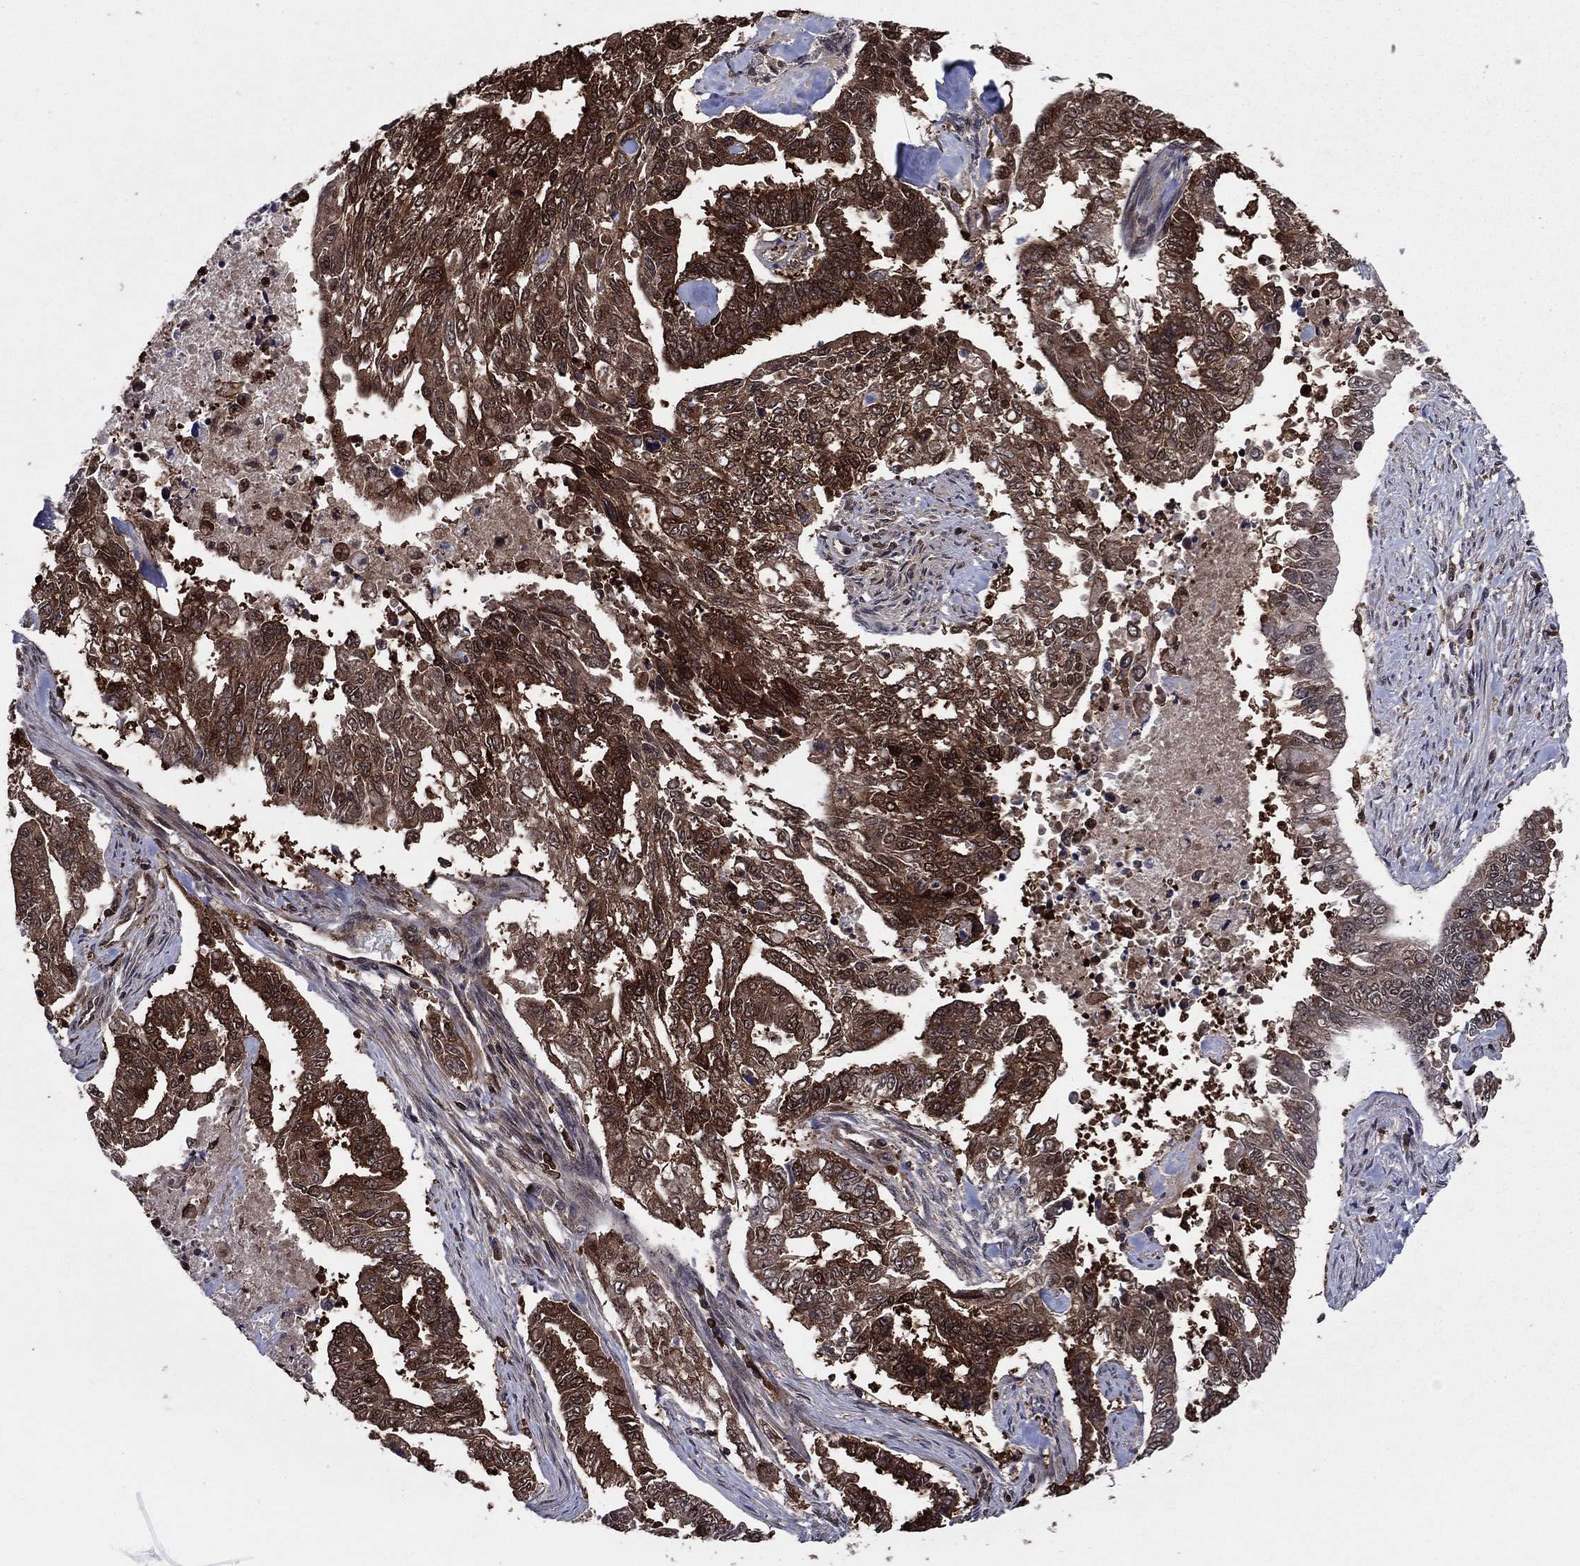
{"staining": {"intensity": "strong", "quantity": ">75%", "location": "cytoplasmic/membranous"}, "tissue": "endometrial cancer", "cell_type": "Tumor cells", "image_type": "cancer", "snomed": [{"axis": "morphology", "description": "Adenocarcinoma, NOS"}, {"axis": "topography", "description": "Uterus"}], "caption": "Immunohistochemical staining of endometrial cancer shows high levels of strong cytoplasmic/membranous expression in about >75% of tumor cells.", "gene": "CACYBP", "patient": {"sex": "female", "age": 59}}